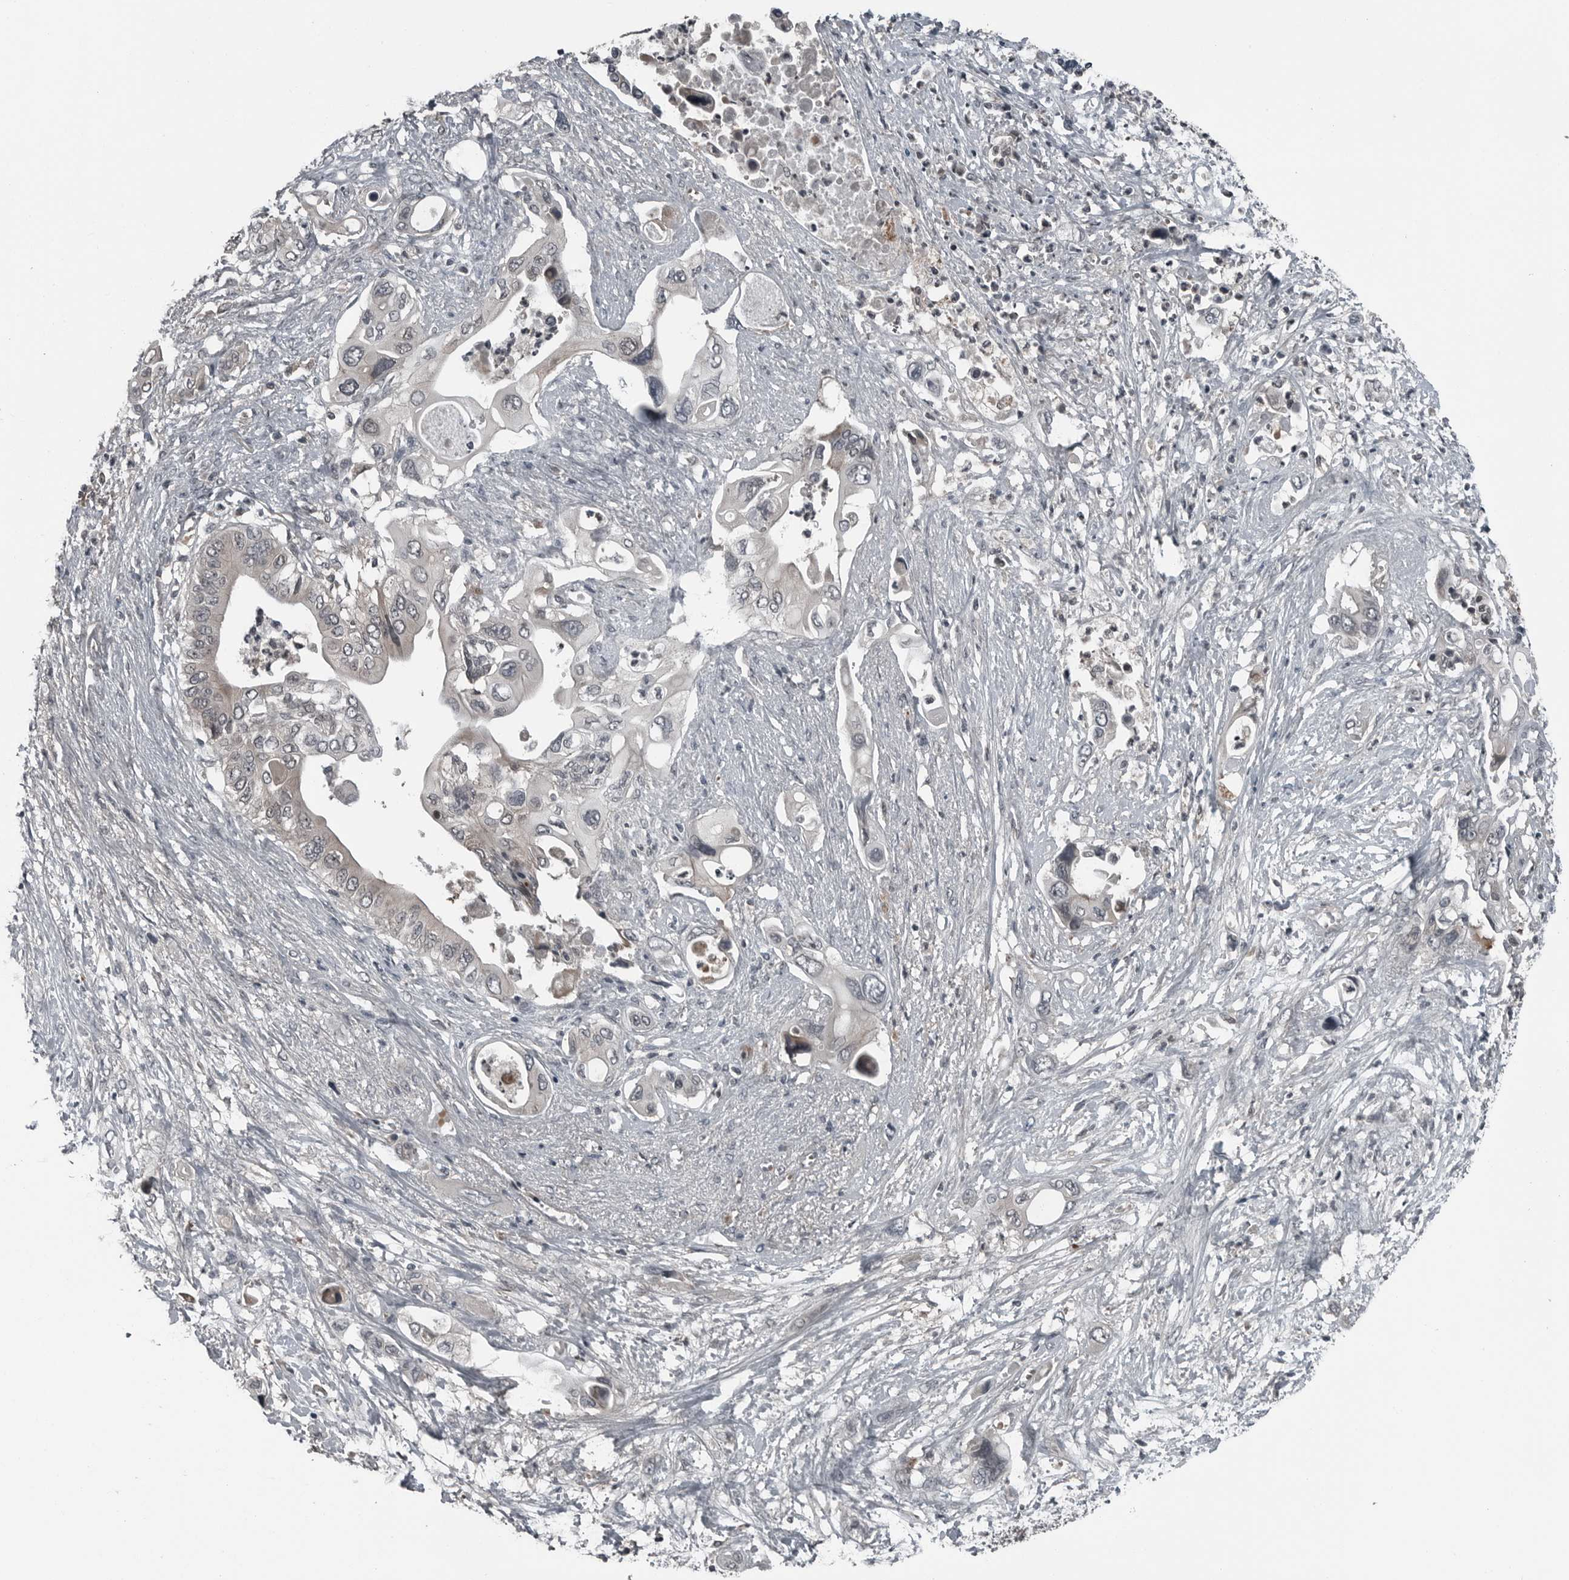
{"staining": {"intensity": "negative", "quantity": "none", "location": "none"}, "tissue": "pancreatic cancer", "cell_type": "Tumor cells", "image_type": "cancer", "snomed": [{"axis": "morphology", "description": "Adenocarcinoma, NOS"}, {"axis": "topography", "description": "Pancreas"}], "caption": "High power microscopy photomicrograph of an immunohistochemistry micrograph of pancreatic cancer, revealing no significant staining in tumor cells.", "gene": "GAK", "patient": {"sex": "male", "age": 66}}